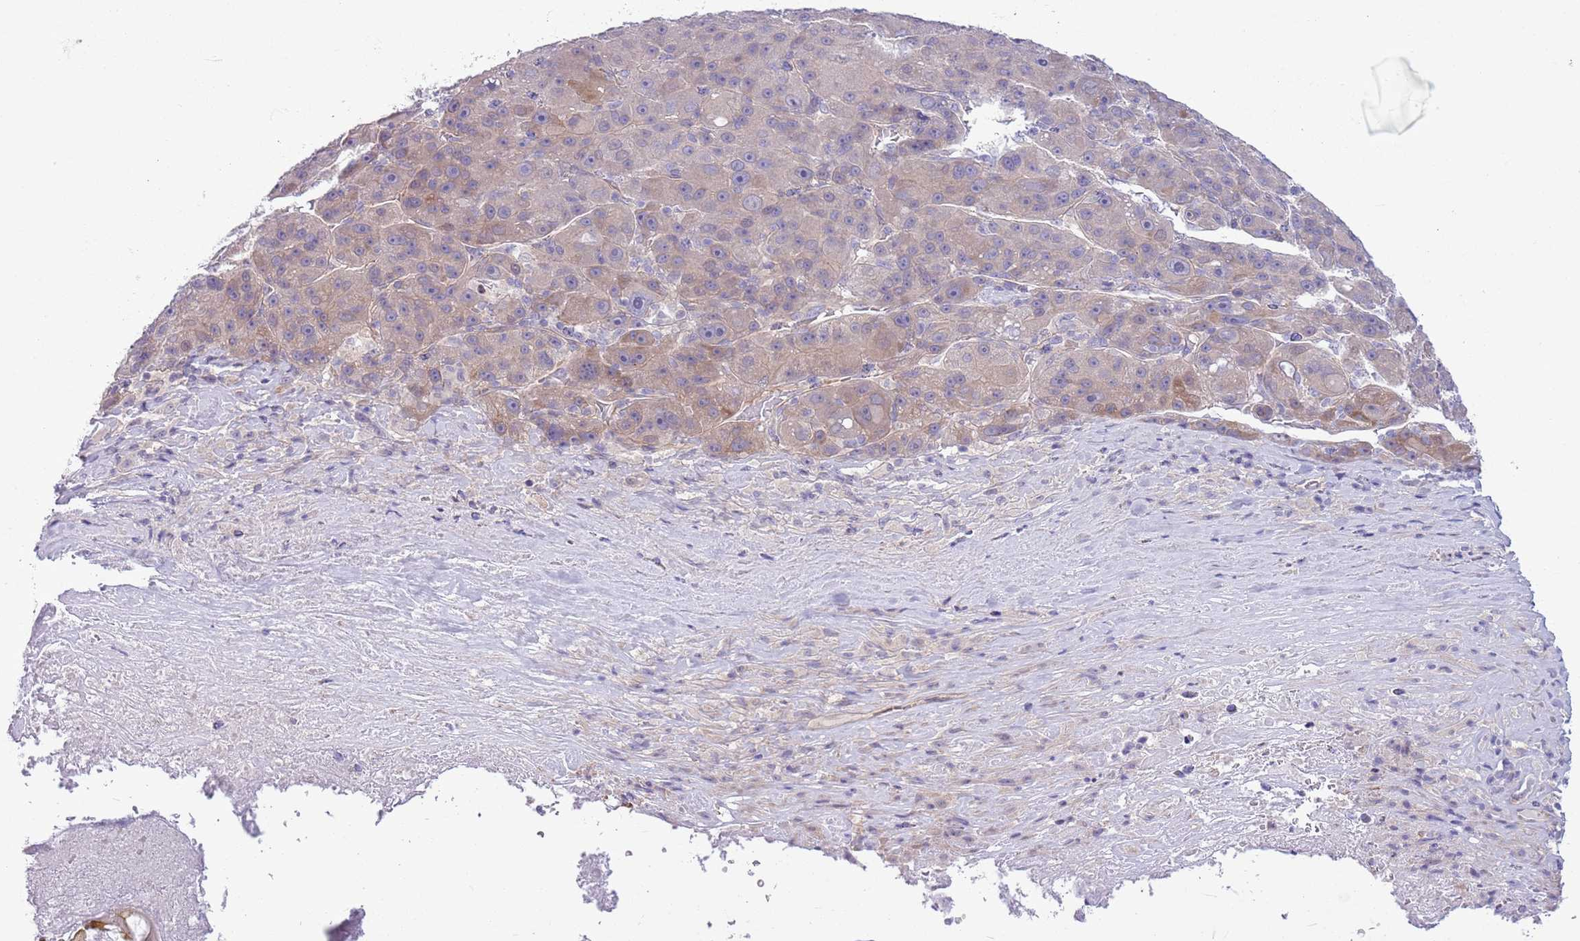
{"staining": {"intensity": "weak", "quantity": "<25%", "location": "cytoplasmic/membranous"}, "tissue": "liver cancer", "cell_type": "Tumor cells", "image_type": "cancer", "snomed": [{"axis": "morphology", "description": "Carcinoma, Hepatocellular, NOS"}, {"axis": "topography", "description": "Liver"}], "caption": "This is an immunohistochemistry (IHC) micrograph of liver cancer (hepatocellular carcinoma). There is no expression in tumor cells.", "gene": "PARP8", "patient": {"sex": "male", "age": 76}}